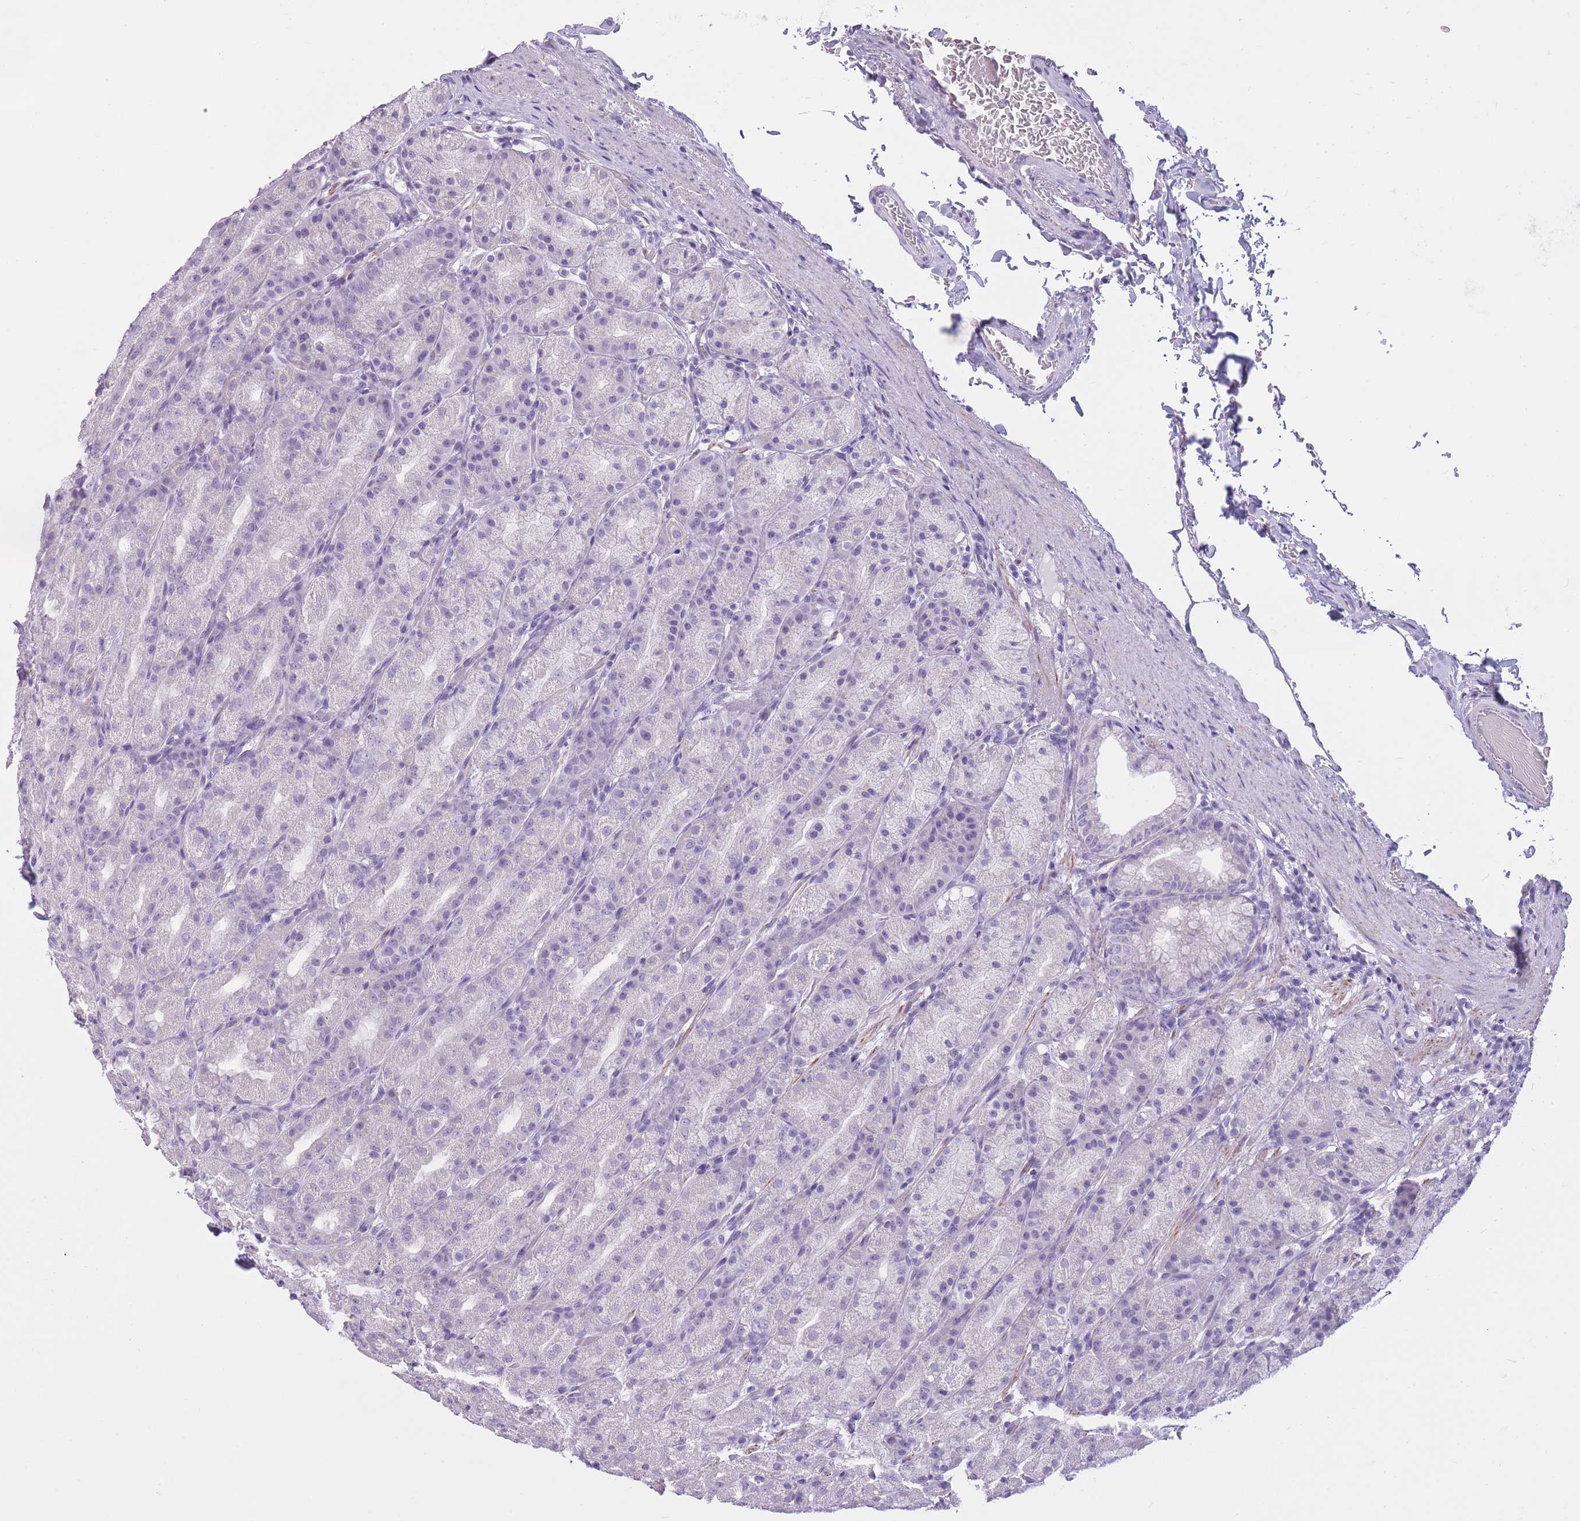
{"staining": {"intensity": "negative", "quantity": "none", "location": "none"}, "tissue": "stomach", "cell_type": "Glandular cells", "image_type": "normal", "snomed": [{"axis": "morphology", "description": "Normal tissue, NOS"}, {"axis": "topography", "description": "Stomach, upper"}, {"axis": "topography", "description": "Stomach"}], "caption": "Photomicrograph shows no protein staining in glandular cells of unremarkable stomach. The staining was performed using DAB to visualize the protein expression in brown, while the nuclei were stained in blue with hematoxylin (Magnification: 20x).", "gene": "GOLGA6A", "patient": {"sex": "male", "age": 68}}